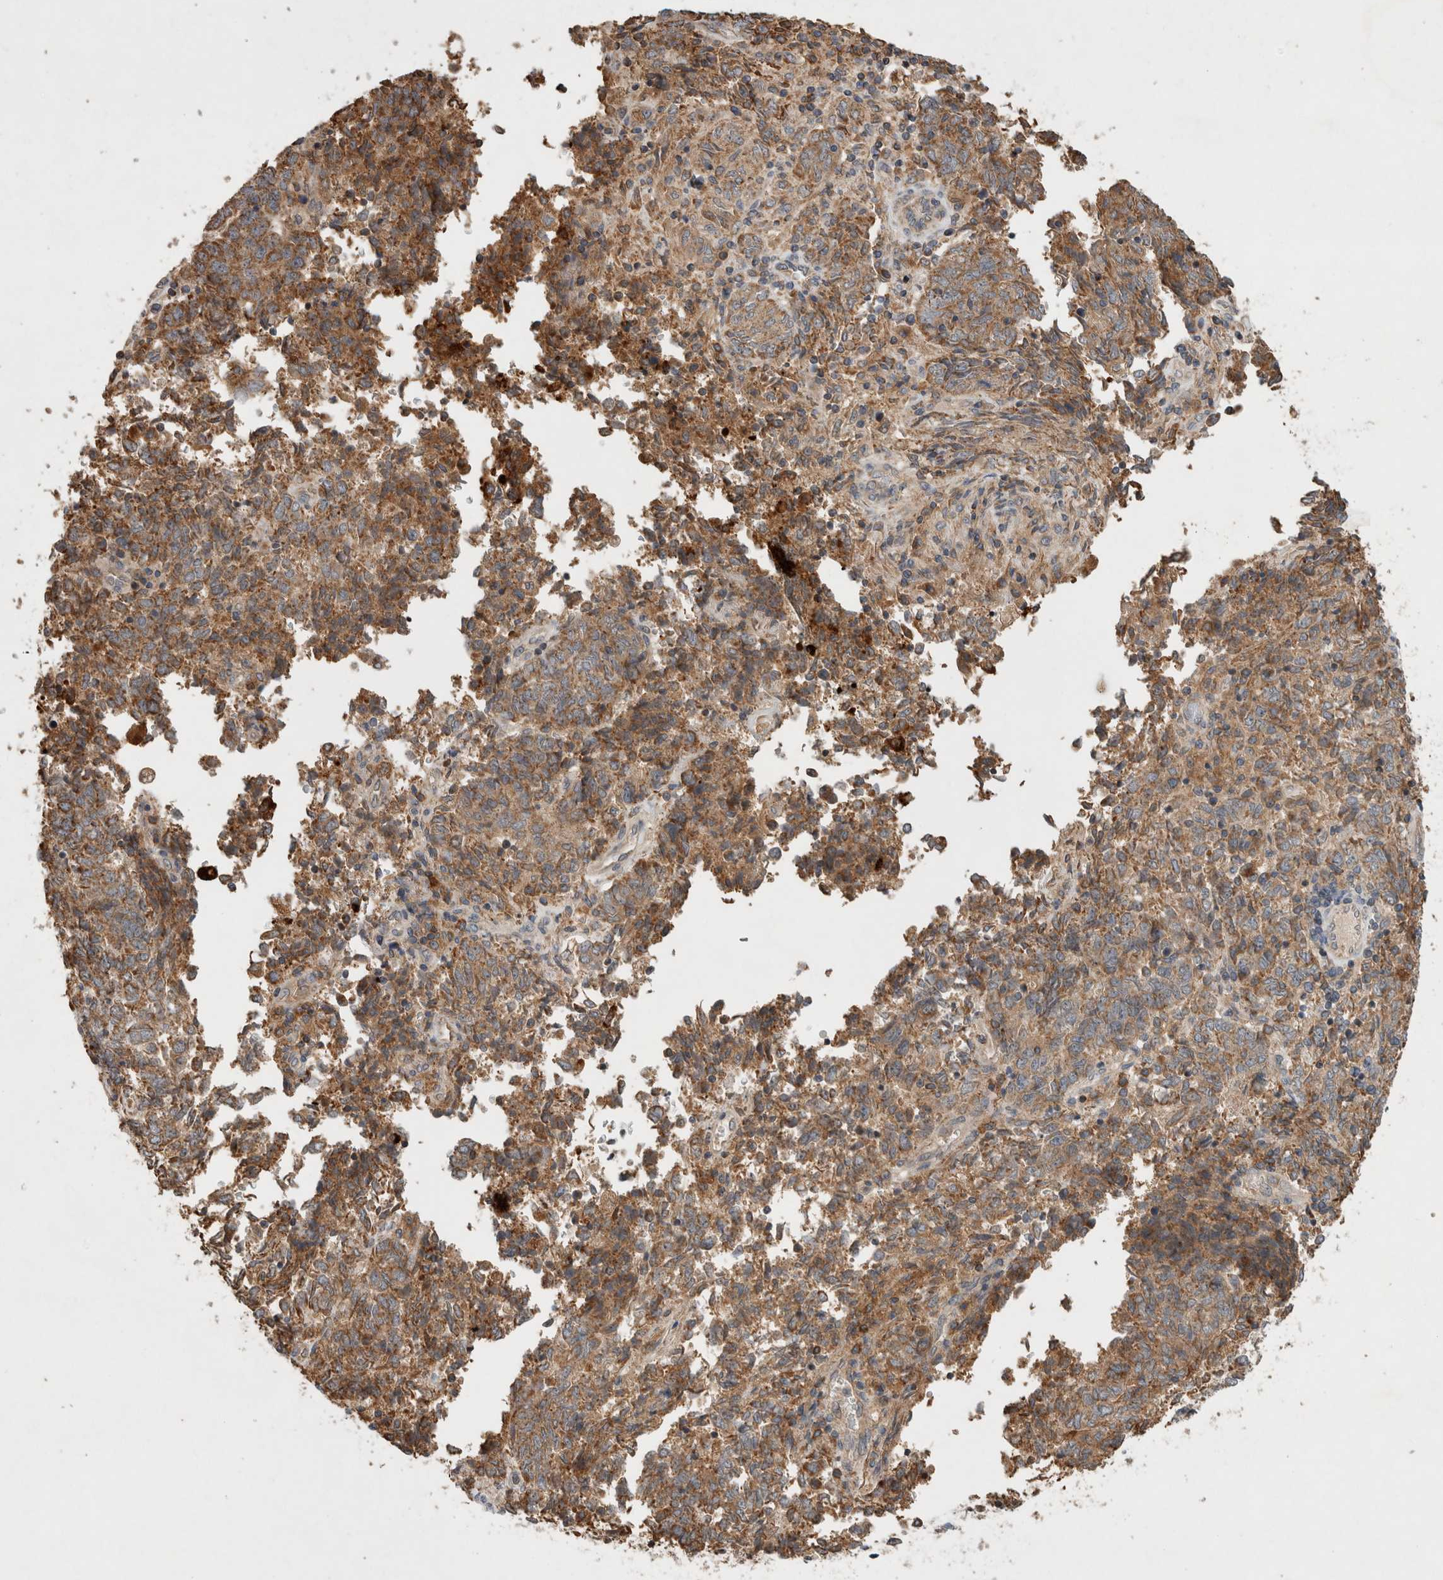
{"staining": {"intensity": "moderate", "quantity": ">75%", "location": "cytoplasmic/membranous"}, "tissue": "endometrial cancer", "cell_type": "Tumor cells", "image_type": "cancer", "snomed": [{"axis": "morphology", "description": "Adenocarcinoma, NOS"}, {"axis": "topography", "description": "Endometrium"}], "caption": "A brown stain shows moderate cytoplasmic/membranous expression of a protein in human endometrial cancer tumor cells.", "gene": "SERAC1", "patient": {"sex": "female", "age": 80}}